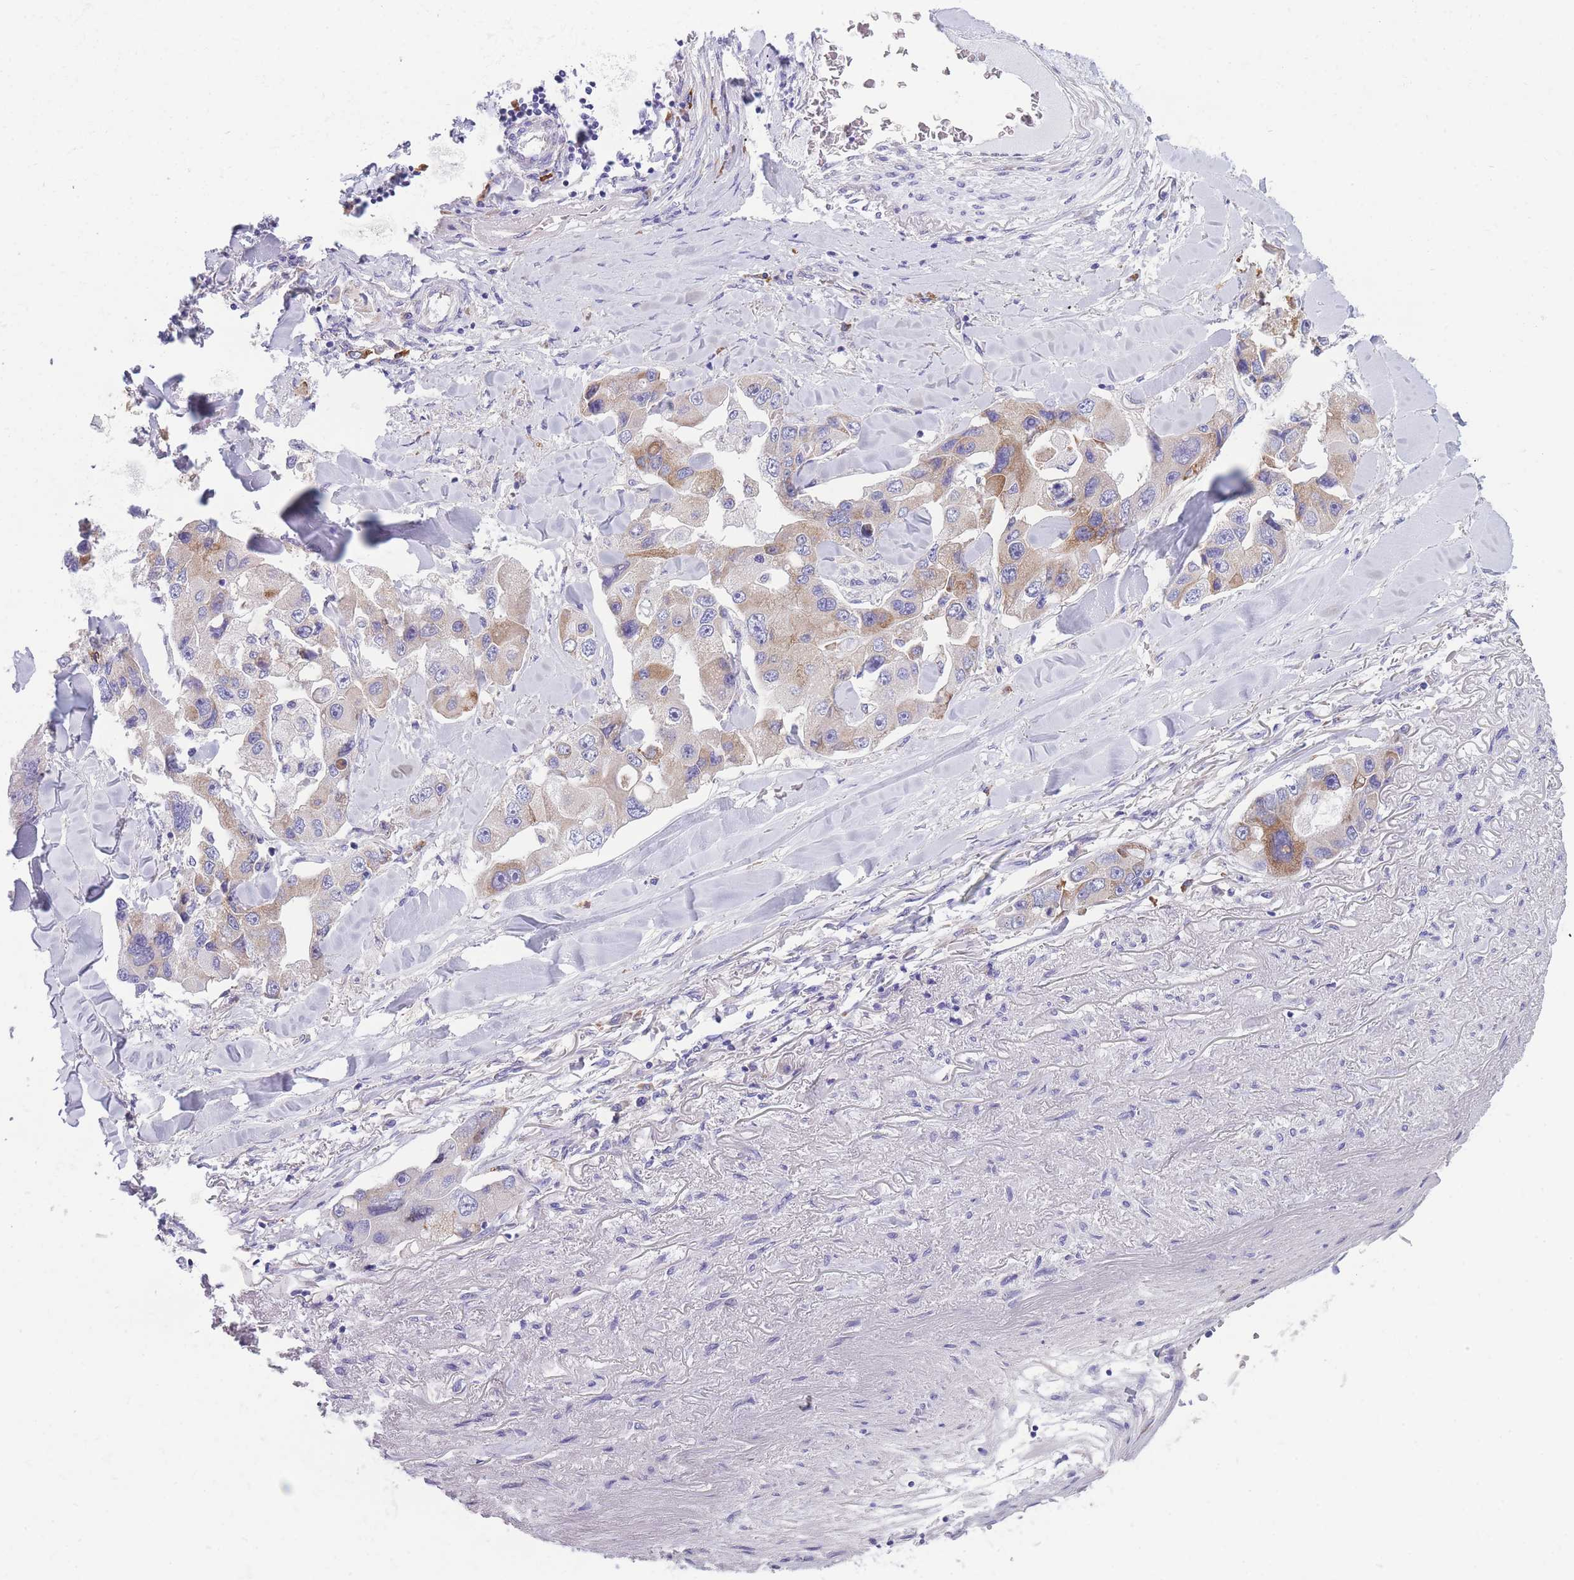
{"staining": {"intensity": "moderate", "quantity": "25%-75%", "location": "cytoplasmic/membranous"}, "tissue": "lung cancer", "cell_type": "Tumor cells", "image_type": "cancer", "snomed": [{"axis": "morphology", "description": "Adenocarcinoma, NOS"}, {"axis": "topography", "description": "Lung"}], "caption": "The micrograph reveals a brown stain indicating the presence of a protein in the cytoplasmic/membranous of tumor cells in adenocarcinoma (lung).", "gene": "XKR8", "patient": {"sex": "female", "age": 54}}